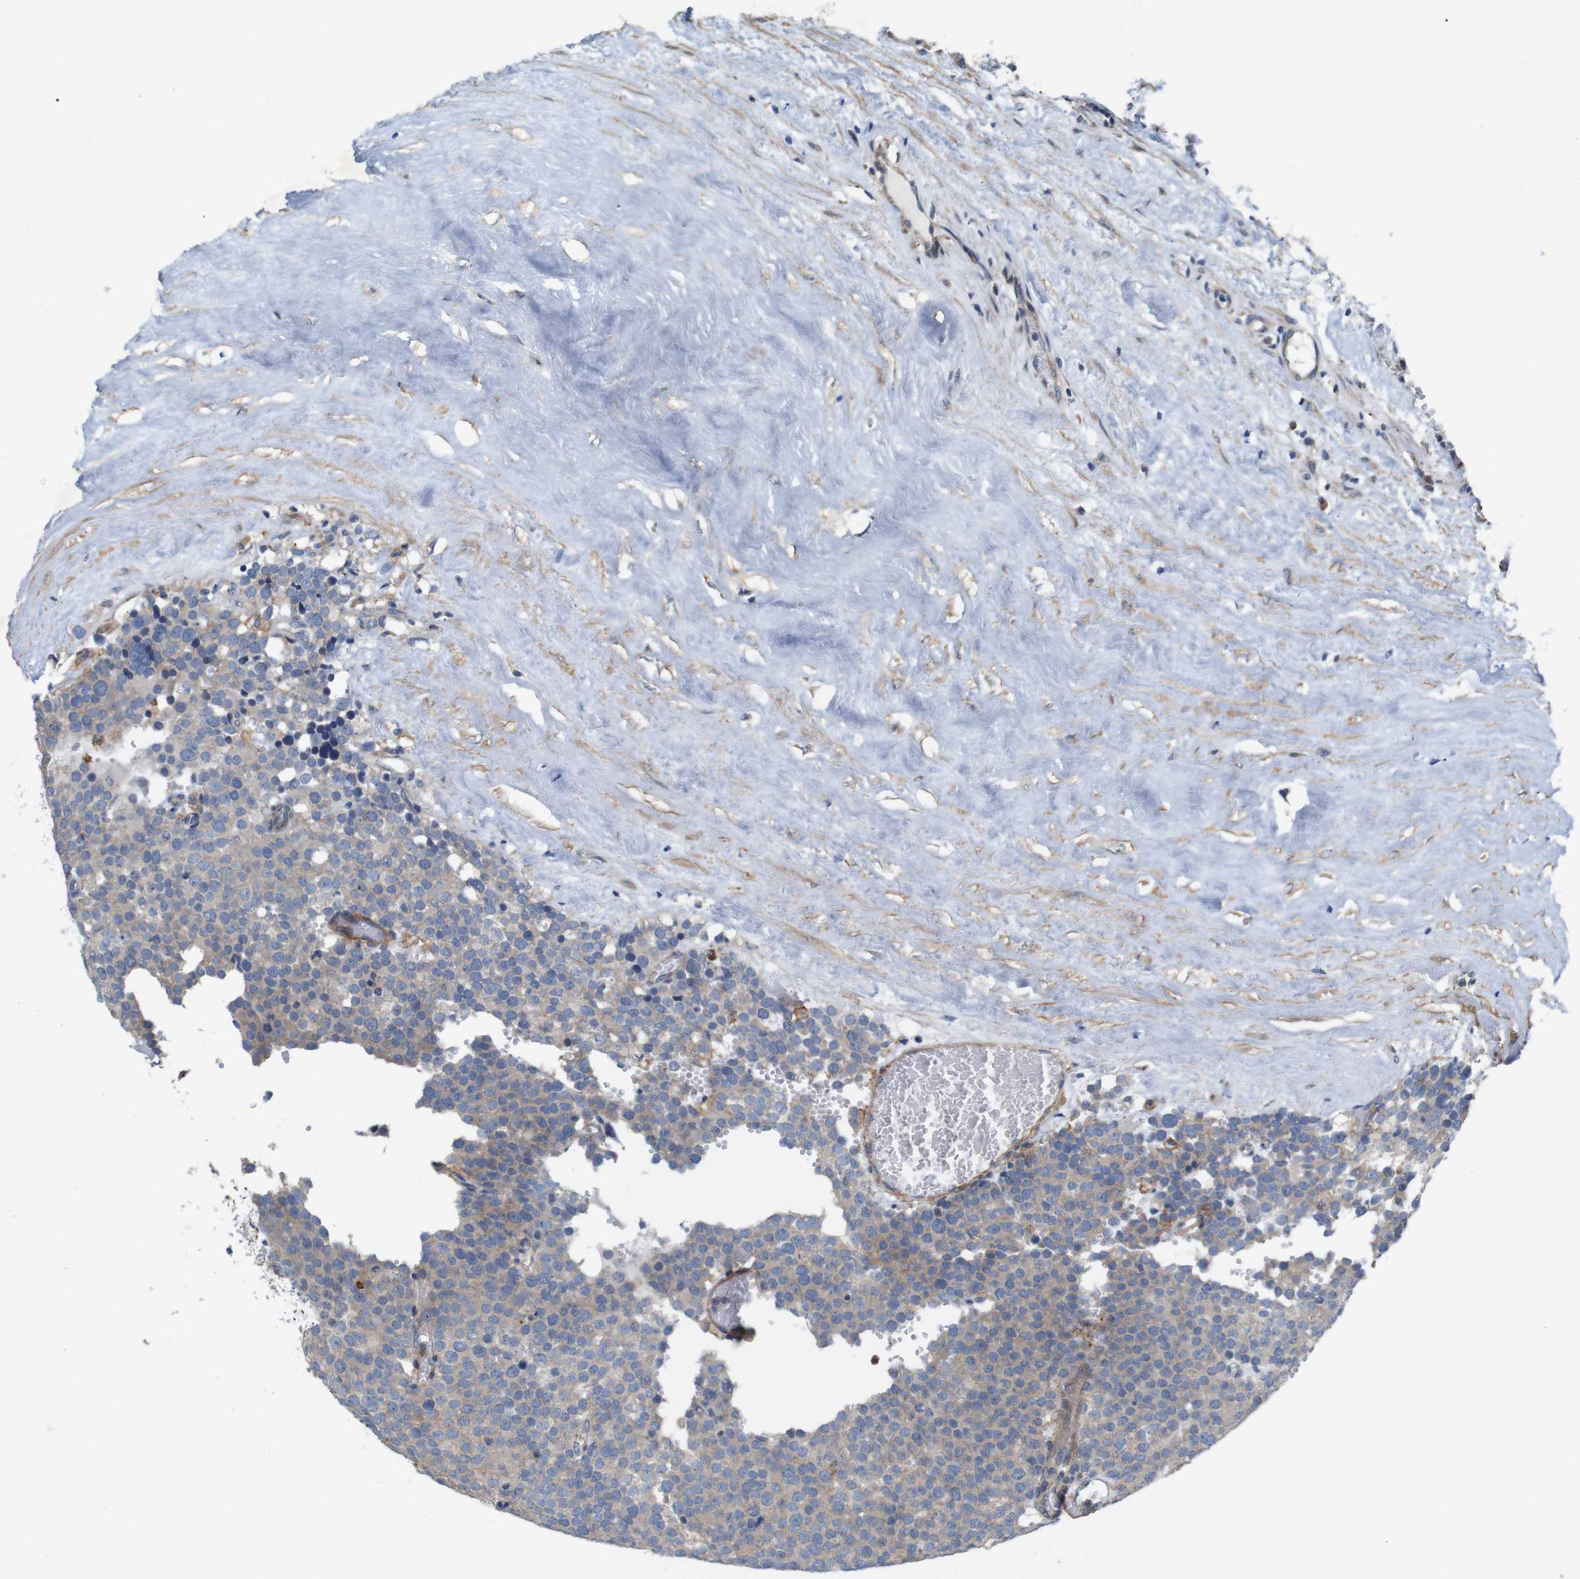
{"staining": {"intensity": "weak", "quantity": ">75%", "location": "cytoplasmic/membranous"}, "tissue": "testis cancer", "cell_type": "Tumor cells", "image_type": "cancer", "snomed": [{"axis": "morphology", "description": "Normal tissue, NOS"}, {"axis": "morphology", "description": "Seminoma, NOS"}, {"axis": "topography", "description": "Testis"}], "caption": "Brown immunohistochemical staining in human seminoma (testis) exhibits weak cytoplasmic/membranous staining in about >75% of tumor cells. The staining was performed using DAB (3,3'-diaminobenzidine), with brown indicating positive protein expression. Nuclei are stained blue with hematoxylin.", "gene": "SIGLEC8", "patient": {"sex": "male", "age": 71}}